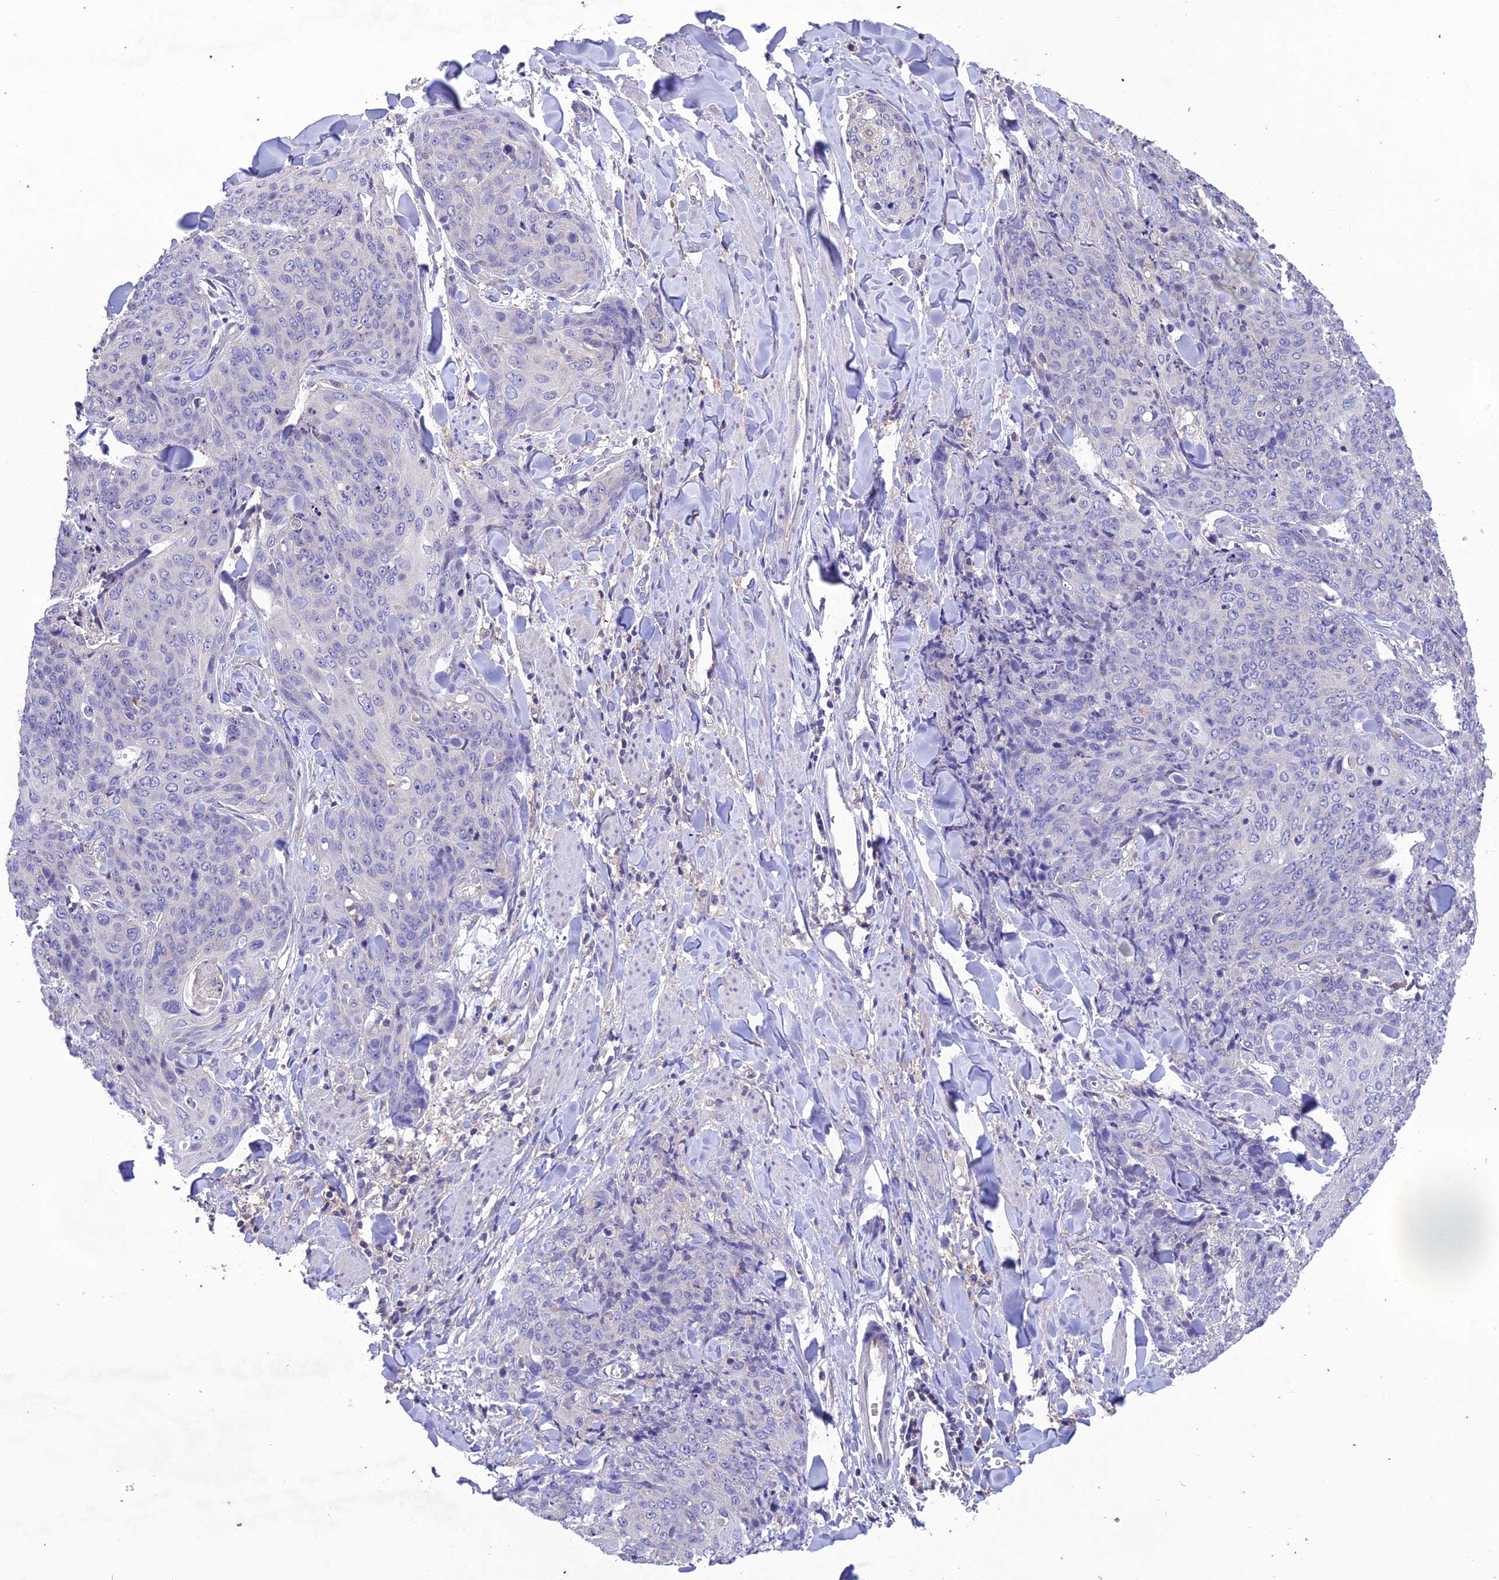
{"staining": {"intensity": "negative", "quantity": "none", "location": "none"}, "tissue": "skin cancer", "cell_type": "Tumor cells", "image_type": "cancer", "snomed": [{"axis": "morphology", "description": "Squamous cell carcinoma, NOS"}, {"axis": "topography", "description": "Skin"}, {"axis": "topography", "description": "Vulva"}], "caption": "Image shows no protein expression in tumor cells of skin cancer (squamous cell carcinoma) tissue.", "gene": "SNX24", "patient": {"sex": "female", "age": 85}}